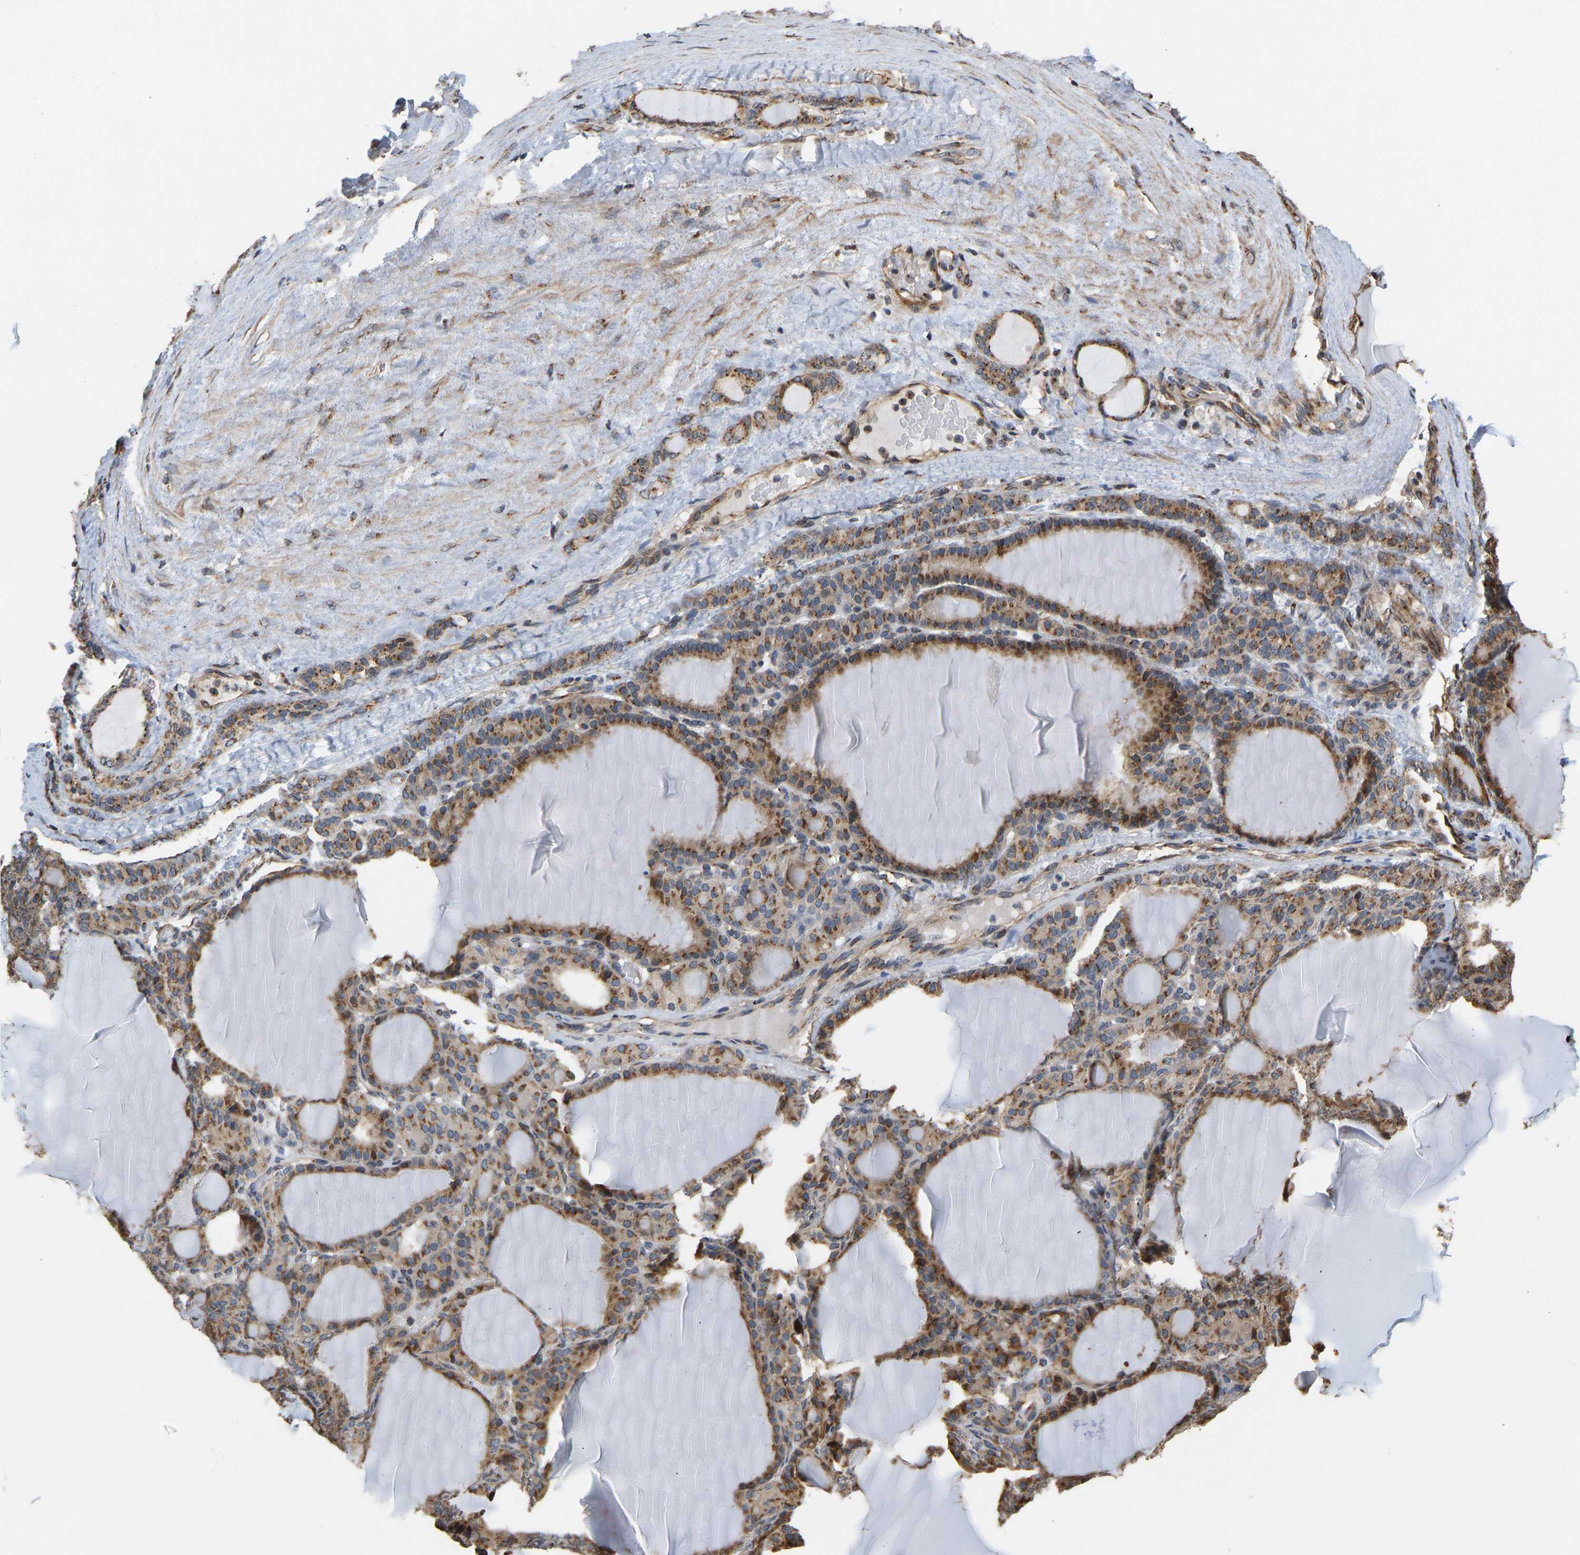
{"staining": {"intensity": "moderate", "quantity": ">75%", "location": "cytoplasmic/membranous"}, "tissue": "thyroid gland", "cell_type": "Glandular cells", "image_type": "normal", "snomed": [{"axis": "morphology", "description": "Normal tissue, NOS"}, {"axis": "topography", "description": "Thyroid gland"}], "caption": "Moderate cytoplasmic/membranous expression is identified in about >75% of glandular cells in benign thyroid gland. Immunohistochemistry (ihc) stains the protein in brown and the nuclei are stained blue.", "gene": "YIPF4", "patient": {"sex": "female", "age": 28}}